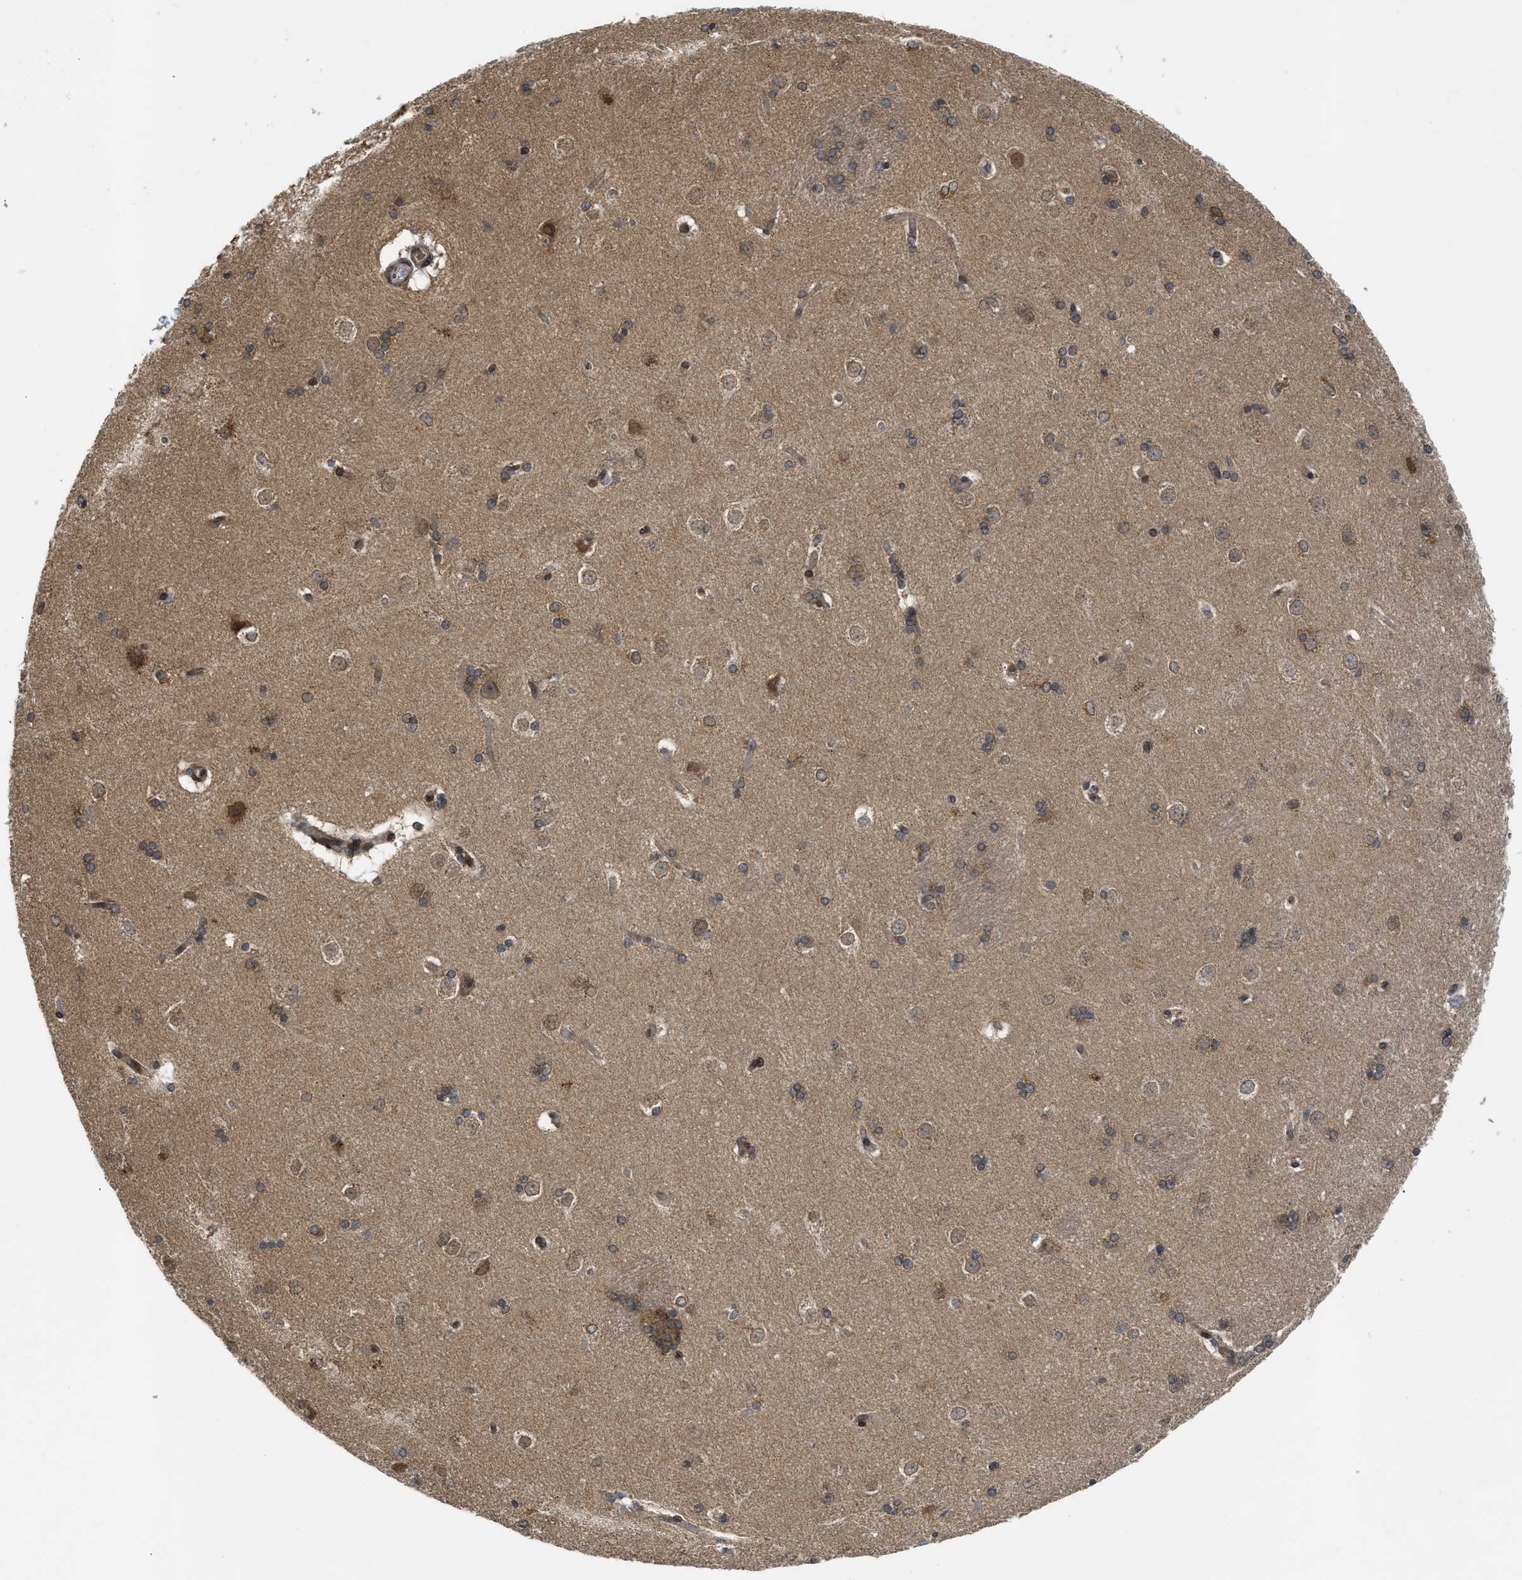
{"staining": {"intensity": "moderate", "quantity": "25%-75%", "location": "cytoplasmic/membranous"}, "tissue": "caudate", "cell_type": "Glial cells", "image_type": "normal", "snomed": [{"axis": "morphology", "description": "Normal tissue, NOS"}, {"axis": "topography", "description": "Lateral ventricle wall"}], "caption": "Protein staining demonstrates moderate cytoplasmic/membranous staining in approximately 25%-75% of glial cells in benign caudate.", "gene": "EIF2AK3", "patient": {"sex": "female", "age": 19}}